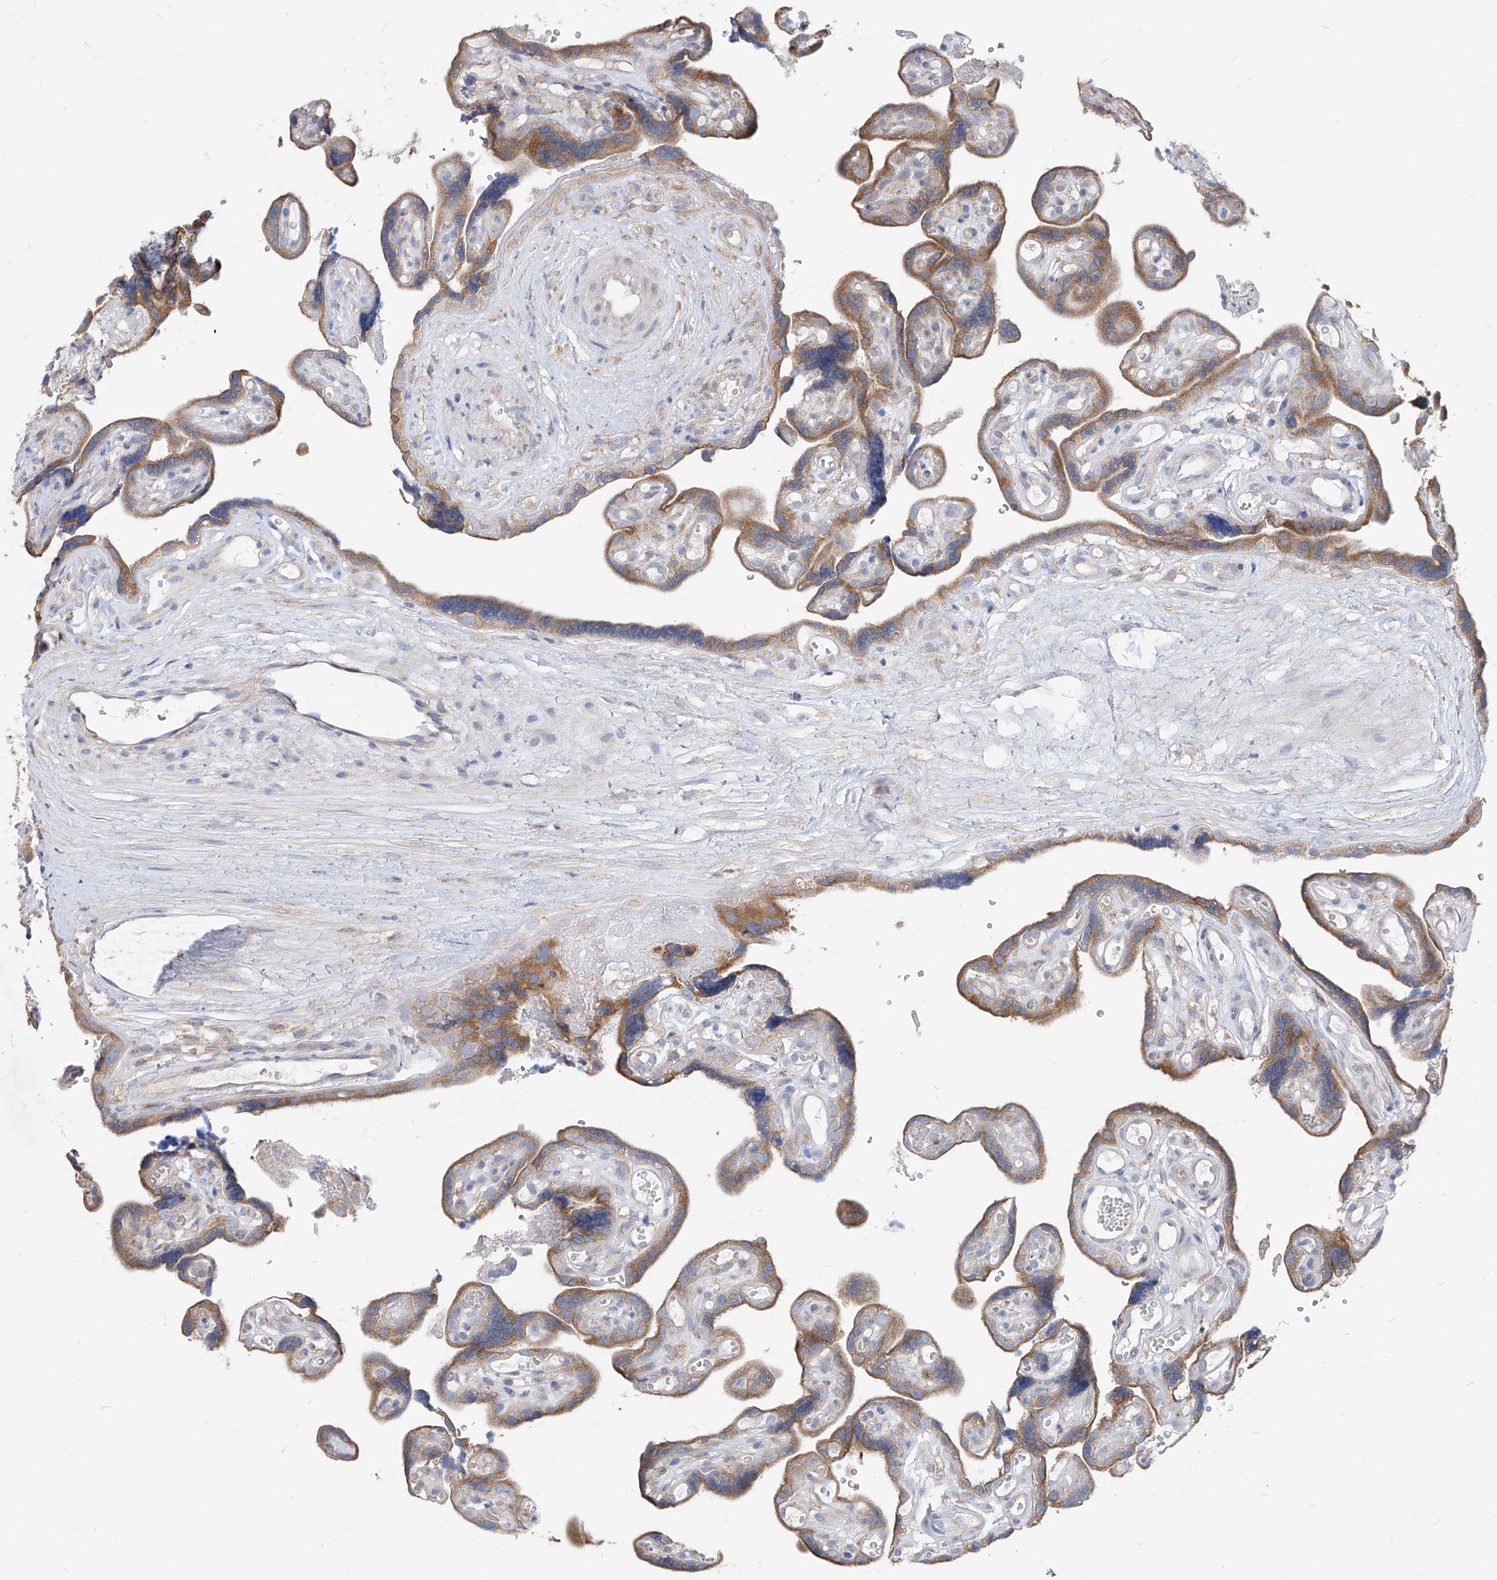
{"staining": {"intensity": "moderate", "quantity": ">75%", "location": "cytoplasmic/membranous"}, "tissue": "placenta", "cell_type": "Decidual cells", "image_type": "normal", "snomed": [{"axis": "morphology", "description": "Normal tissue, NOS"}, {"axis": "topography", "description": "Placenta"}], "caption": "Benign placenta shows moderate cytoplasmic/membranous positivity in about >75% of decidual cells The staining was performed using DAB (3,3'-diaminobenzidine) to visualize the protein expression in brown, while the nuclei were stained in blue with hematoxylin (Magnification: 20x)..", "gene": "UFL1", "patient": {"sex": "female", "age": 30}}